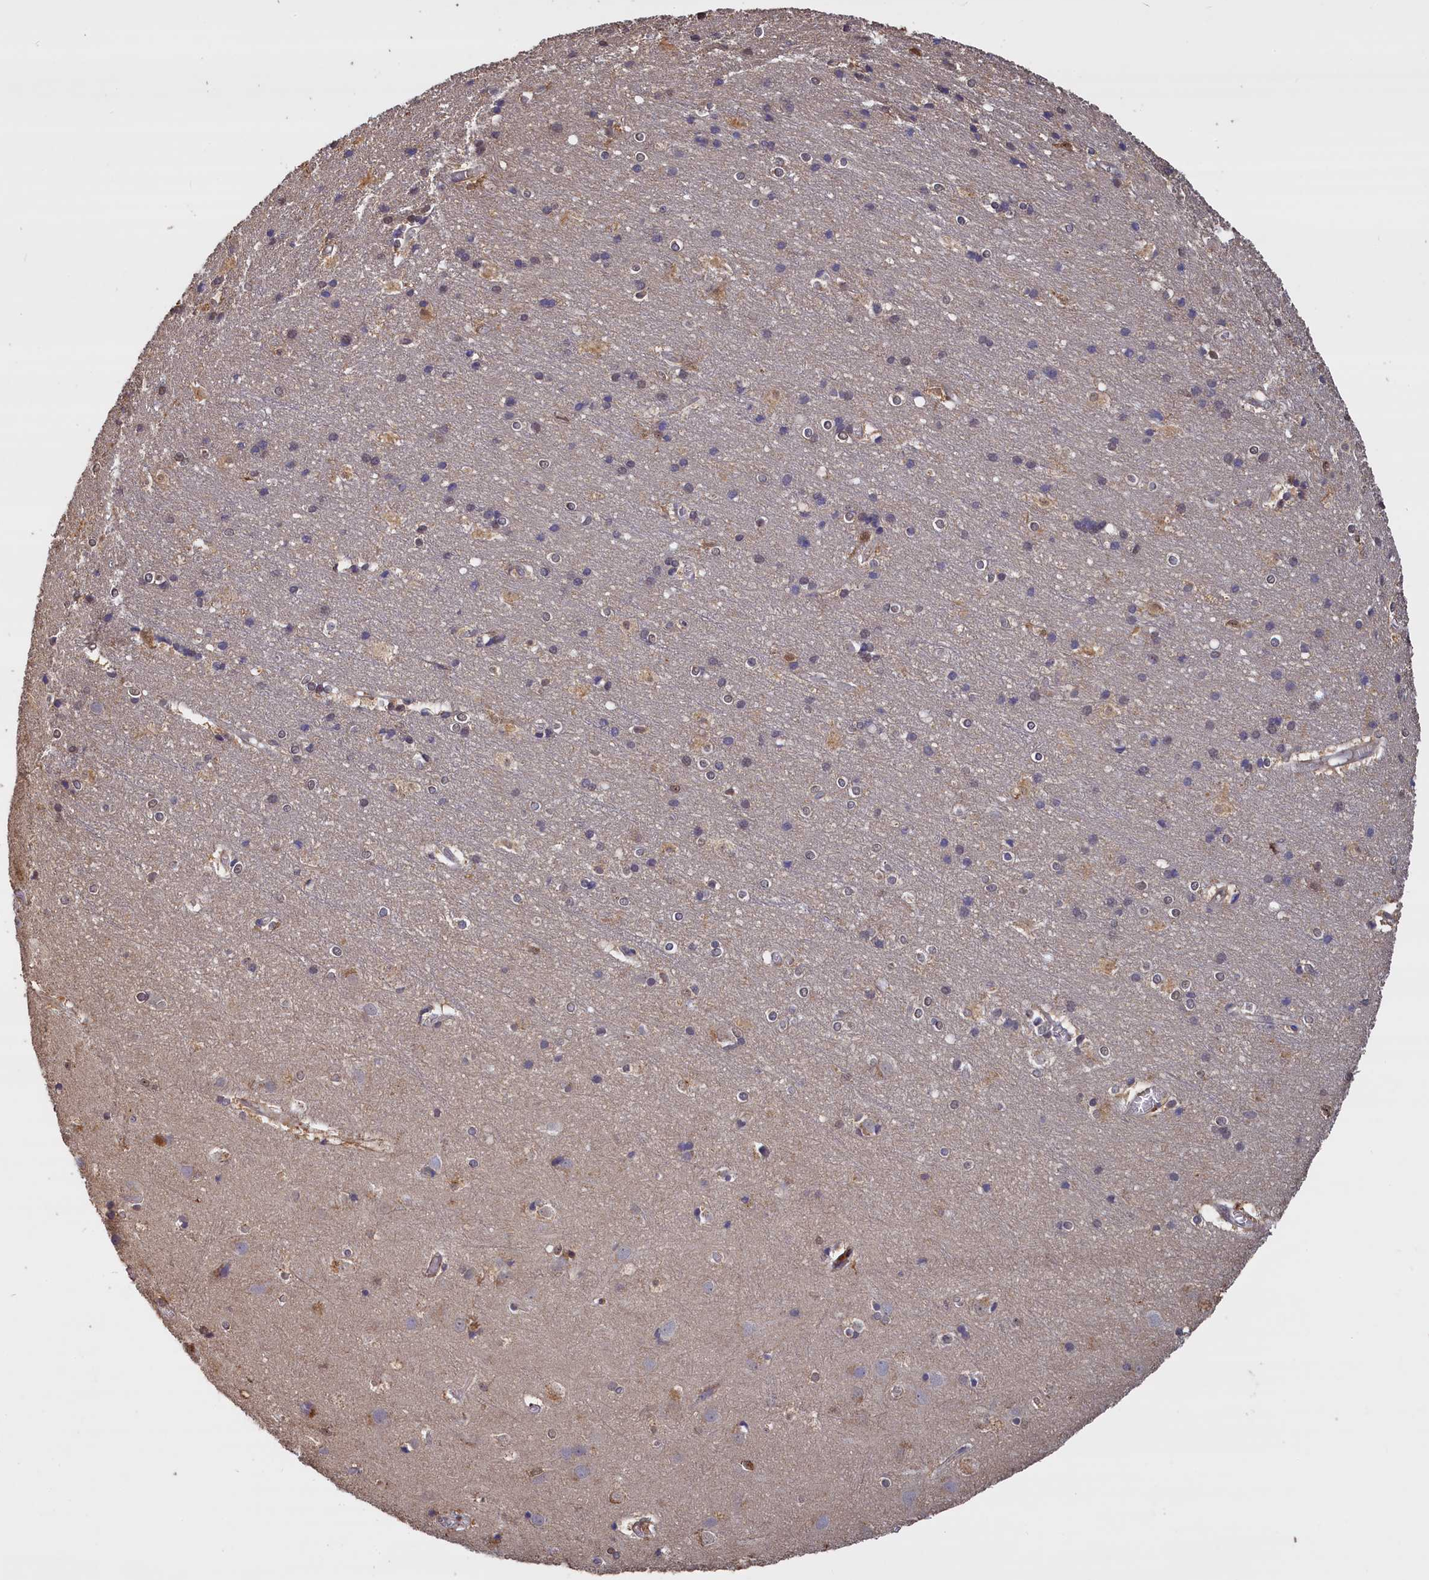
{"staining": {"intensity": "weak", "quantity": ">75%", "location": "cytoplasmic/membranous"}, "tissue": "cerebral cortex", "cell_type": "Endothelial cells", "image_type": "normal", "snomed": [{"axis": "morphology", "description": "Normal tissue, NOS"}, {"axis": "topography", "description": "Cerebral cortex"}], "caption": "DAB (3,3'-diaminobenzidine) immunohistochemical staining of unremarkable cerebral cortex demonstrates weak cytoplasmic/membranous protein expression in about >75% of endothelial cells.", "gene": "UCHL3", "patient": {"sex": "male", "age": 54}}